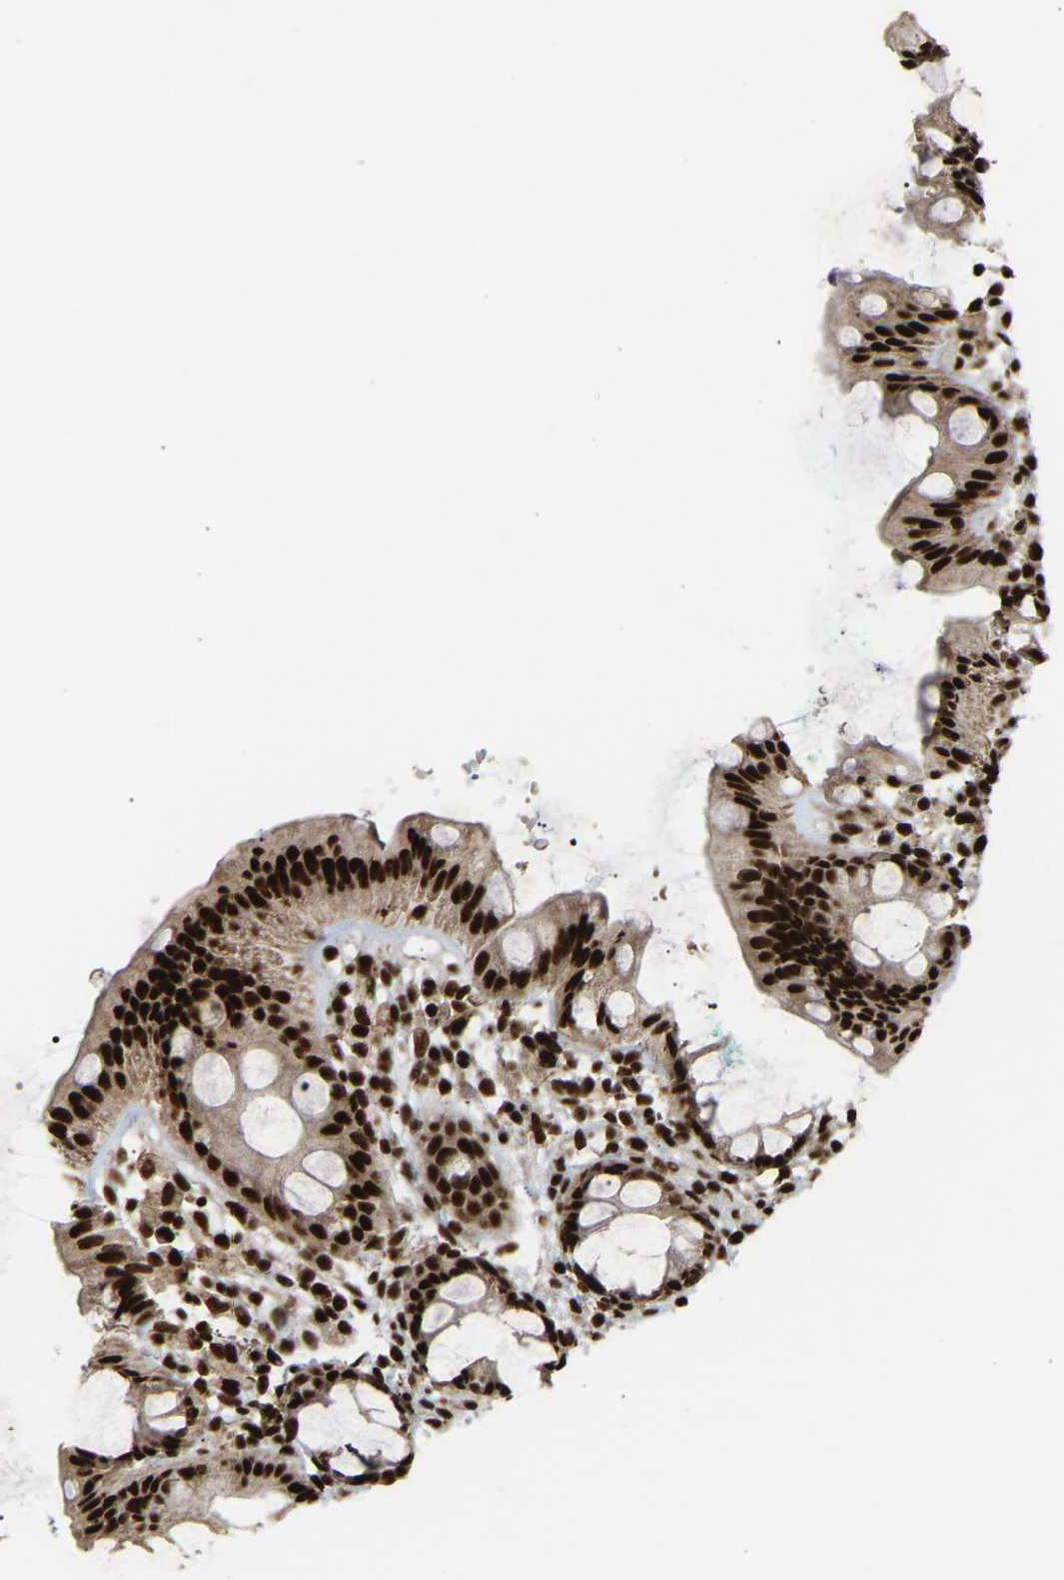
{"staining": {"intensity": "strong", "quantity": ">75%", "location": "cytoplasmic/membranous,nuclear"}, "tissue": "rectum", "cell_type": "Glandular cells", "image_type": "normal", "snomed": [{"axis": "morphology", "description": "Normal tissue, NOS"}, {"axis": "topography", "description": "Rectum"}], "caption": "IHC micrograph of benign human rectum stained for a protein (brown), which displays high levels of strong cytoplasmic/membranous,nuclear expression in approximately >75% of glandular cells.", "gene": "ALYREF", "patient": {"sex": "female", "age": 65}}